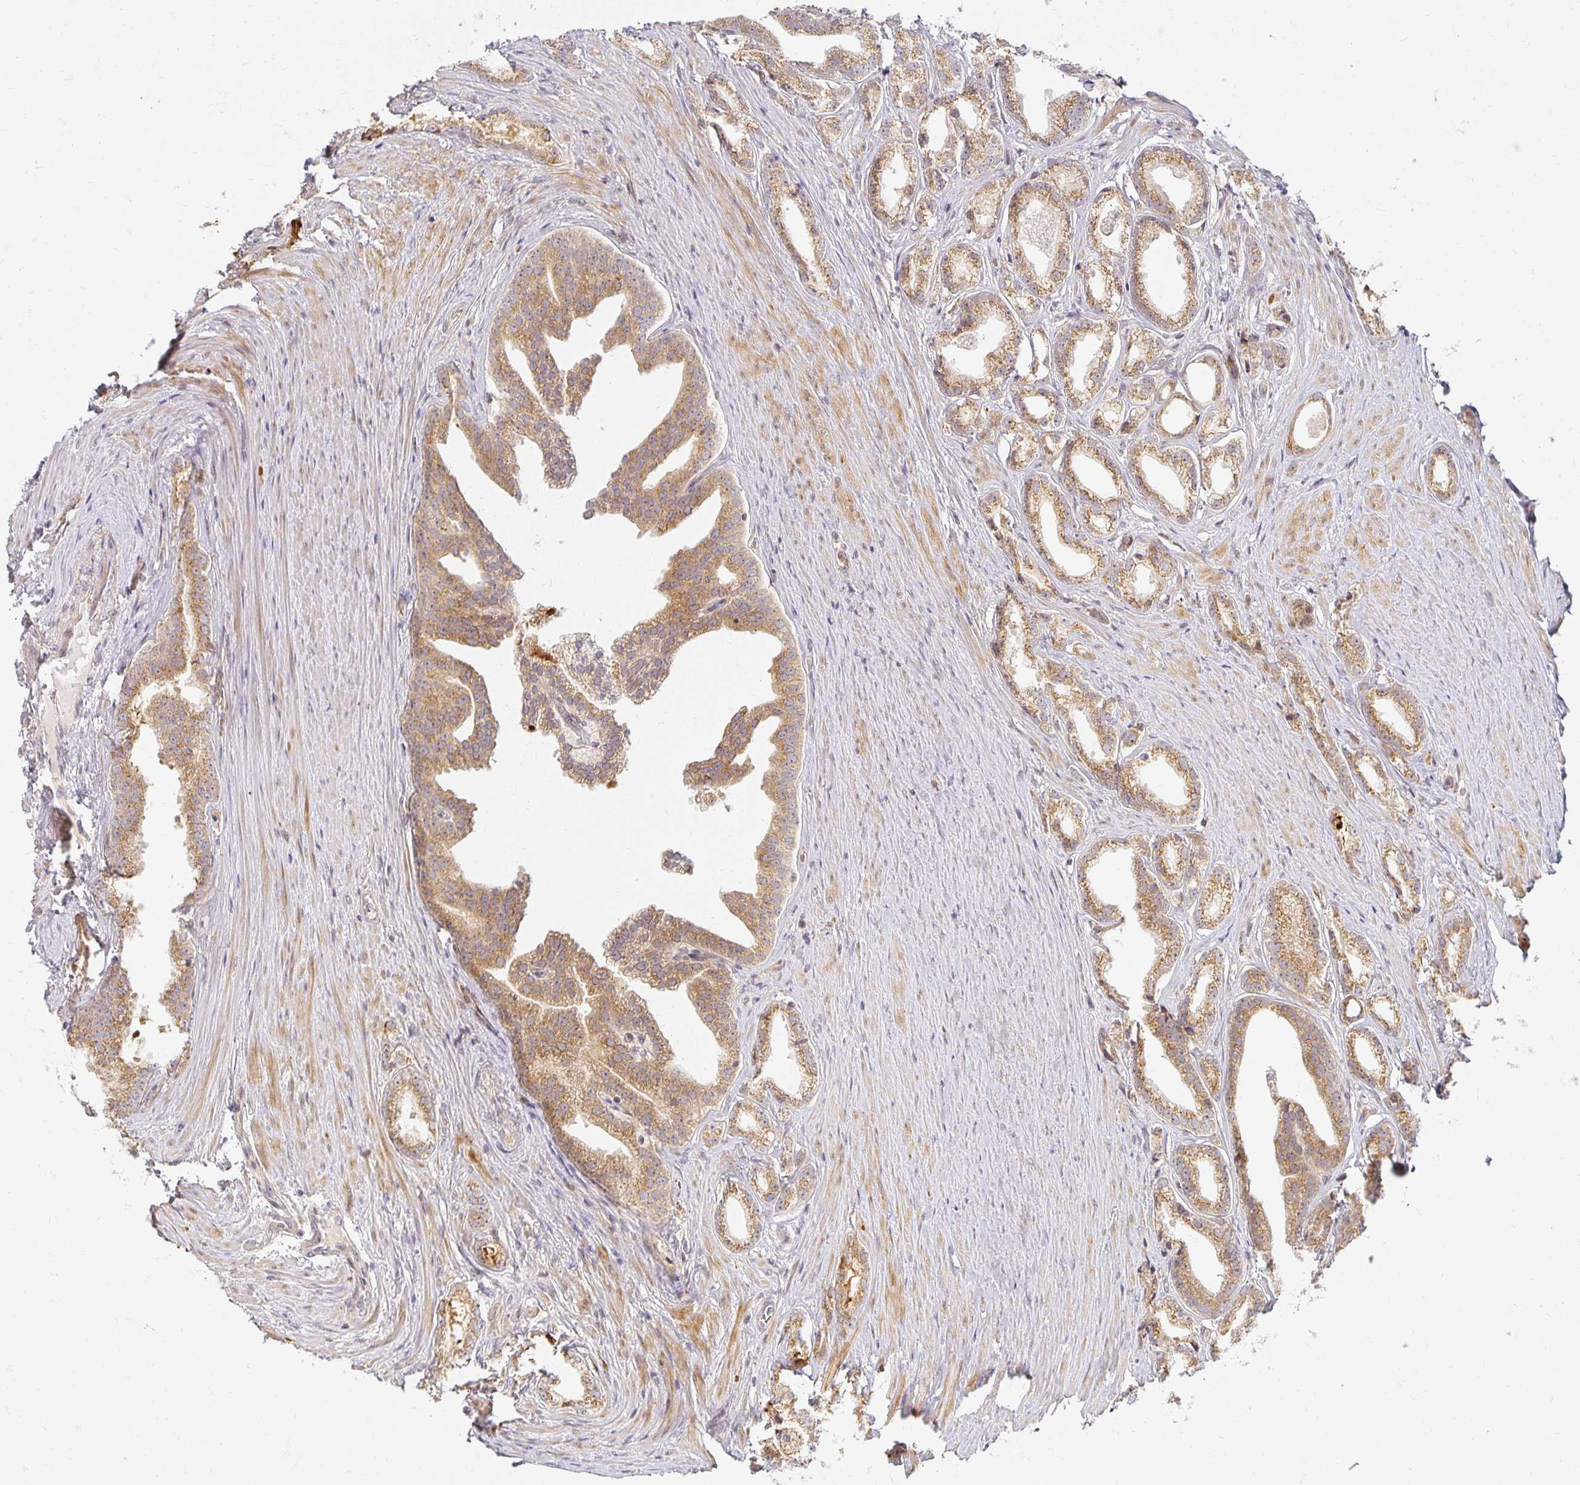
{"staining": {"intensity": "moderate", "quantity": ">75%", "location": "cytoplasmic/membranous"}, "tissue": "prostate cancer", "cell_type": "Tumor cells", "image_type": "cancer", "snomed": [{"axis": "morphology", "description": "Adenocarcinoma, Low grade"}, {"axis": "topography", "description": "Prostate"}], "caption": "Immunohistochemical staining of human prostate adenocarcinoma (low-grade) reveals medium levels of moderate cytoplasmic/membranous protein positivity in about >75% of tumor cells.", "gene": "EHF", "patient": {"sex": "male", "age": 65}}